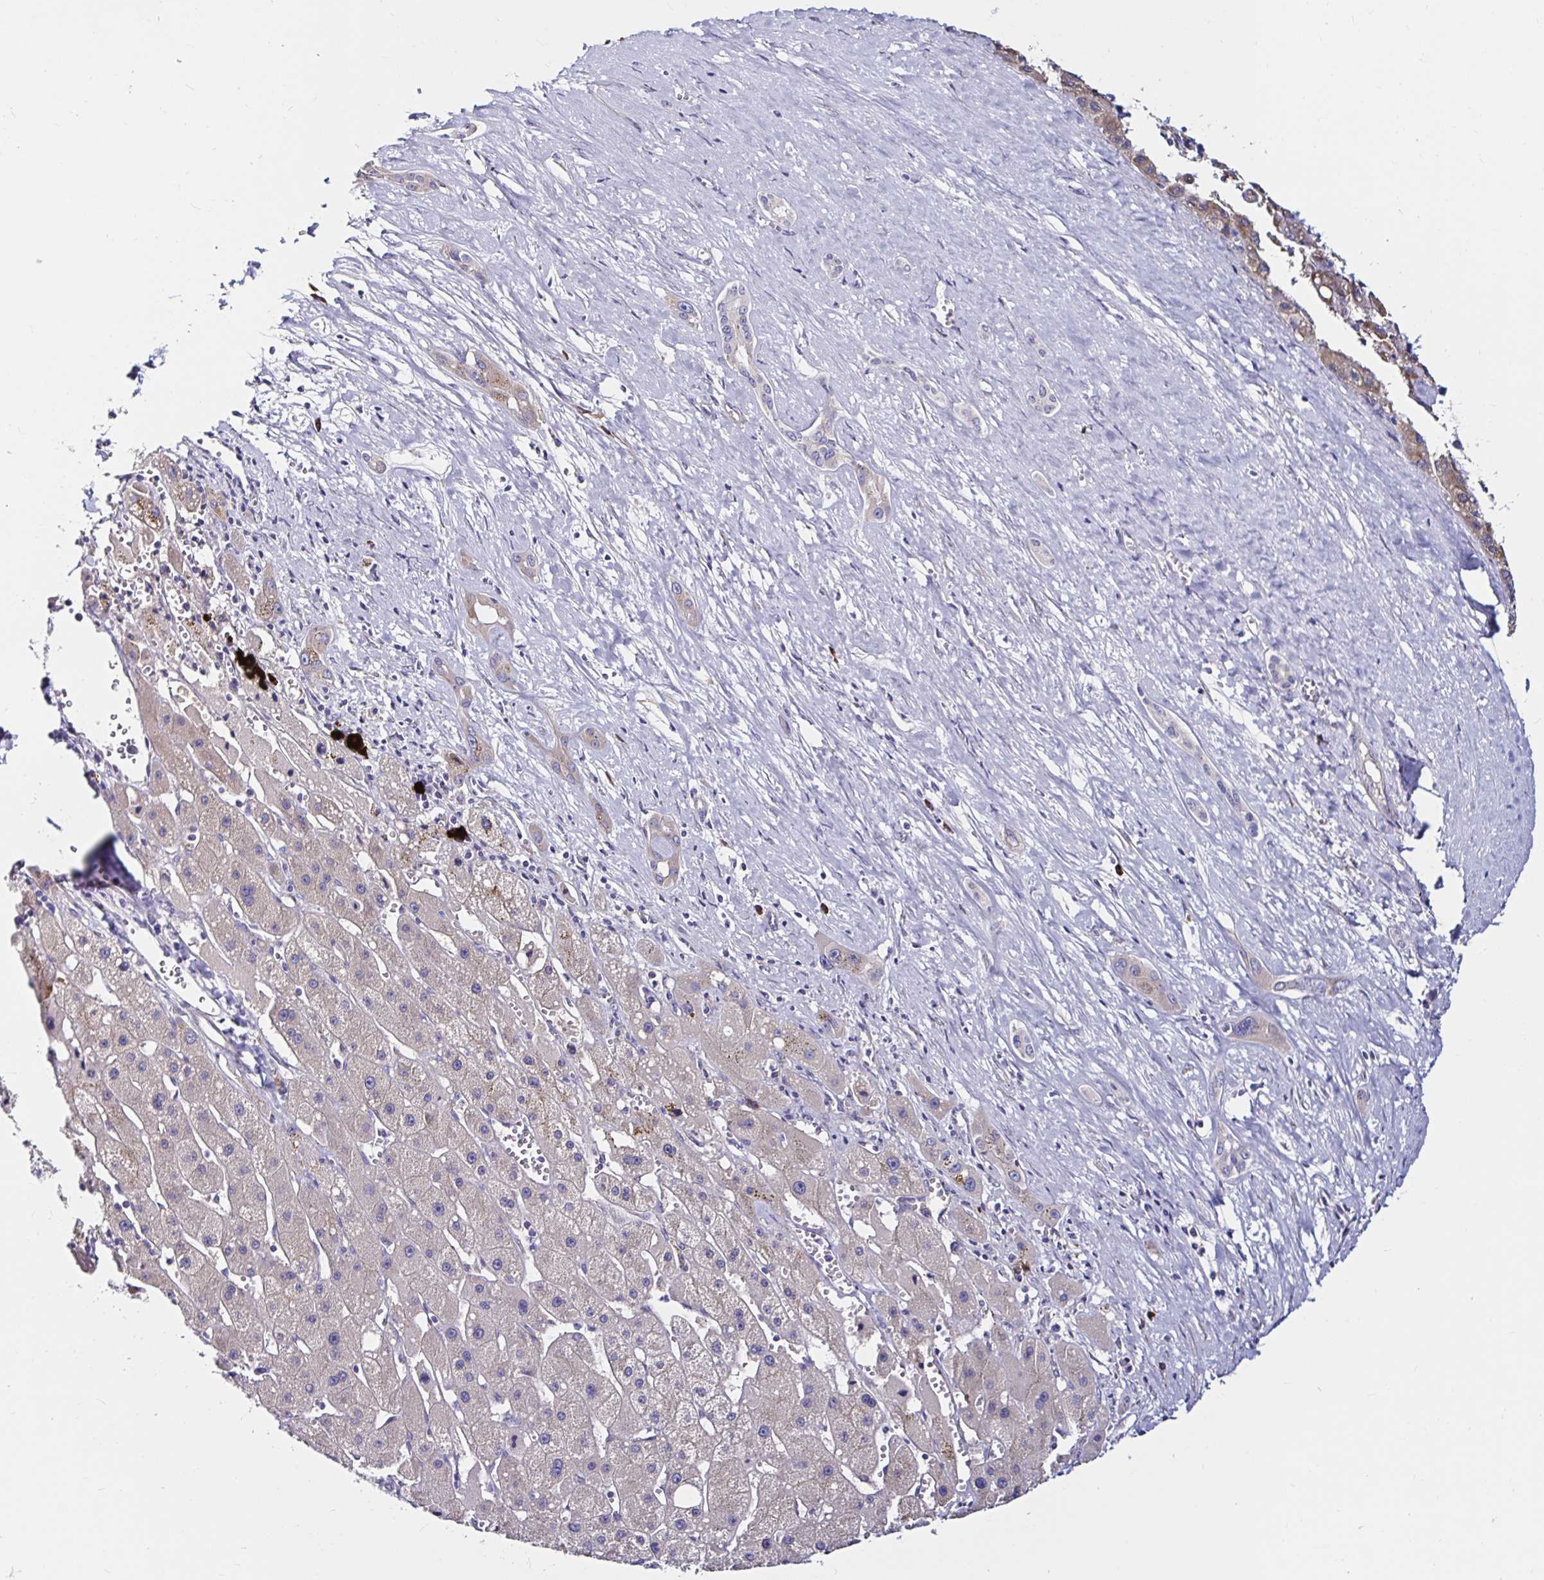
{"staining": {"intensity": "weak", "quantity": "25%-75%", "location": "cytoplasmic/membranous"}, "tissue": "liver cancer", "cell_type": "Tumor cells", "image_type": "cancer", "snomed": [{"axis": "morphology", "description": "Carcinoma, Hepatocellular, NOS"}, {"axis": "topography", "description": "Liver"}], "caption": "Hepatocellular carcinoma (liver) stained for a protein (brown) shows weak cytoplasmic/membranous positive staining in approximately 25%-75% of tumor cells.", "gene": "VSIG2", "patient": {"sex": "female", "age": 82}}